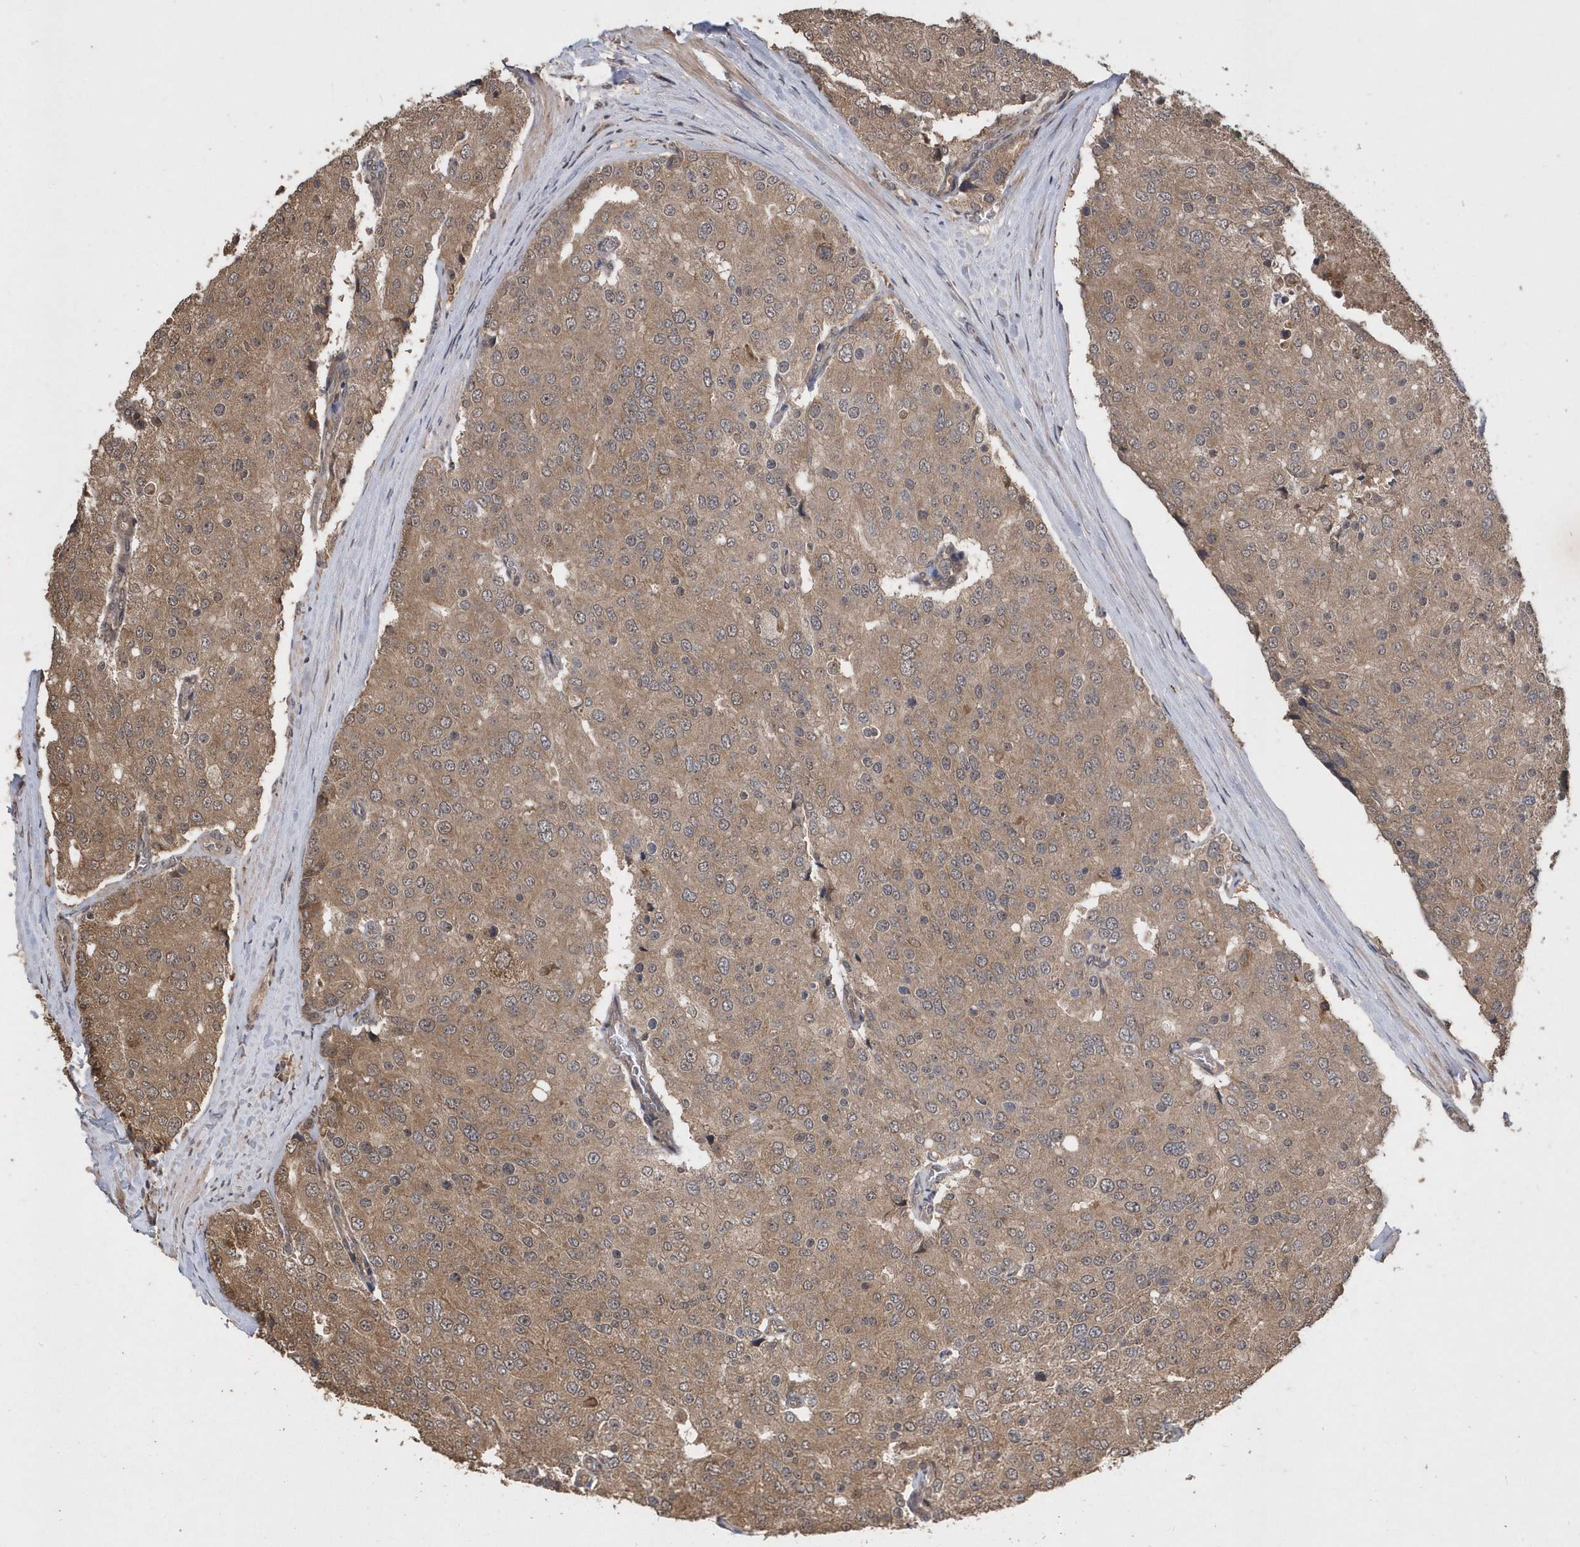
{"staining": {"intensity": "weak", "quantity": ">75%", "location": "cytoplasmic/membranous,nuclear"}, "tissue": "prostate cancer", "cell_type": "Tumor cells", "image_type": "cancer", "snomed": [{"axis": "morphology", "description": "Adenocarcinoma, High grade"}, {"axis": "topography", "description": "Prostate"}], "caption": "Immunohistochemical staining of human prostate cancer demonstrates weak cytoplasmic/membranous and nuclear protein staining in about >75% of tumor cells. The protein is shown in brown color, while the nuclei are stained blue.", "gene": "WASHC5", "patient": {"sex": "male", "age": 50}}